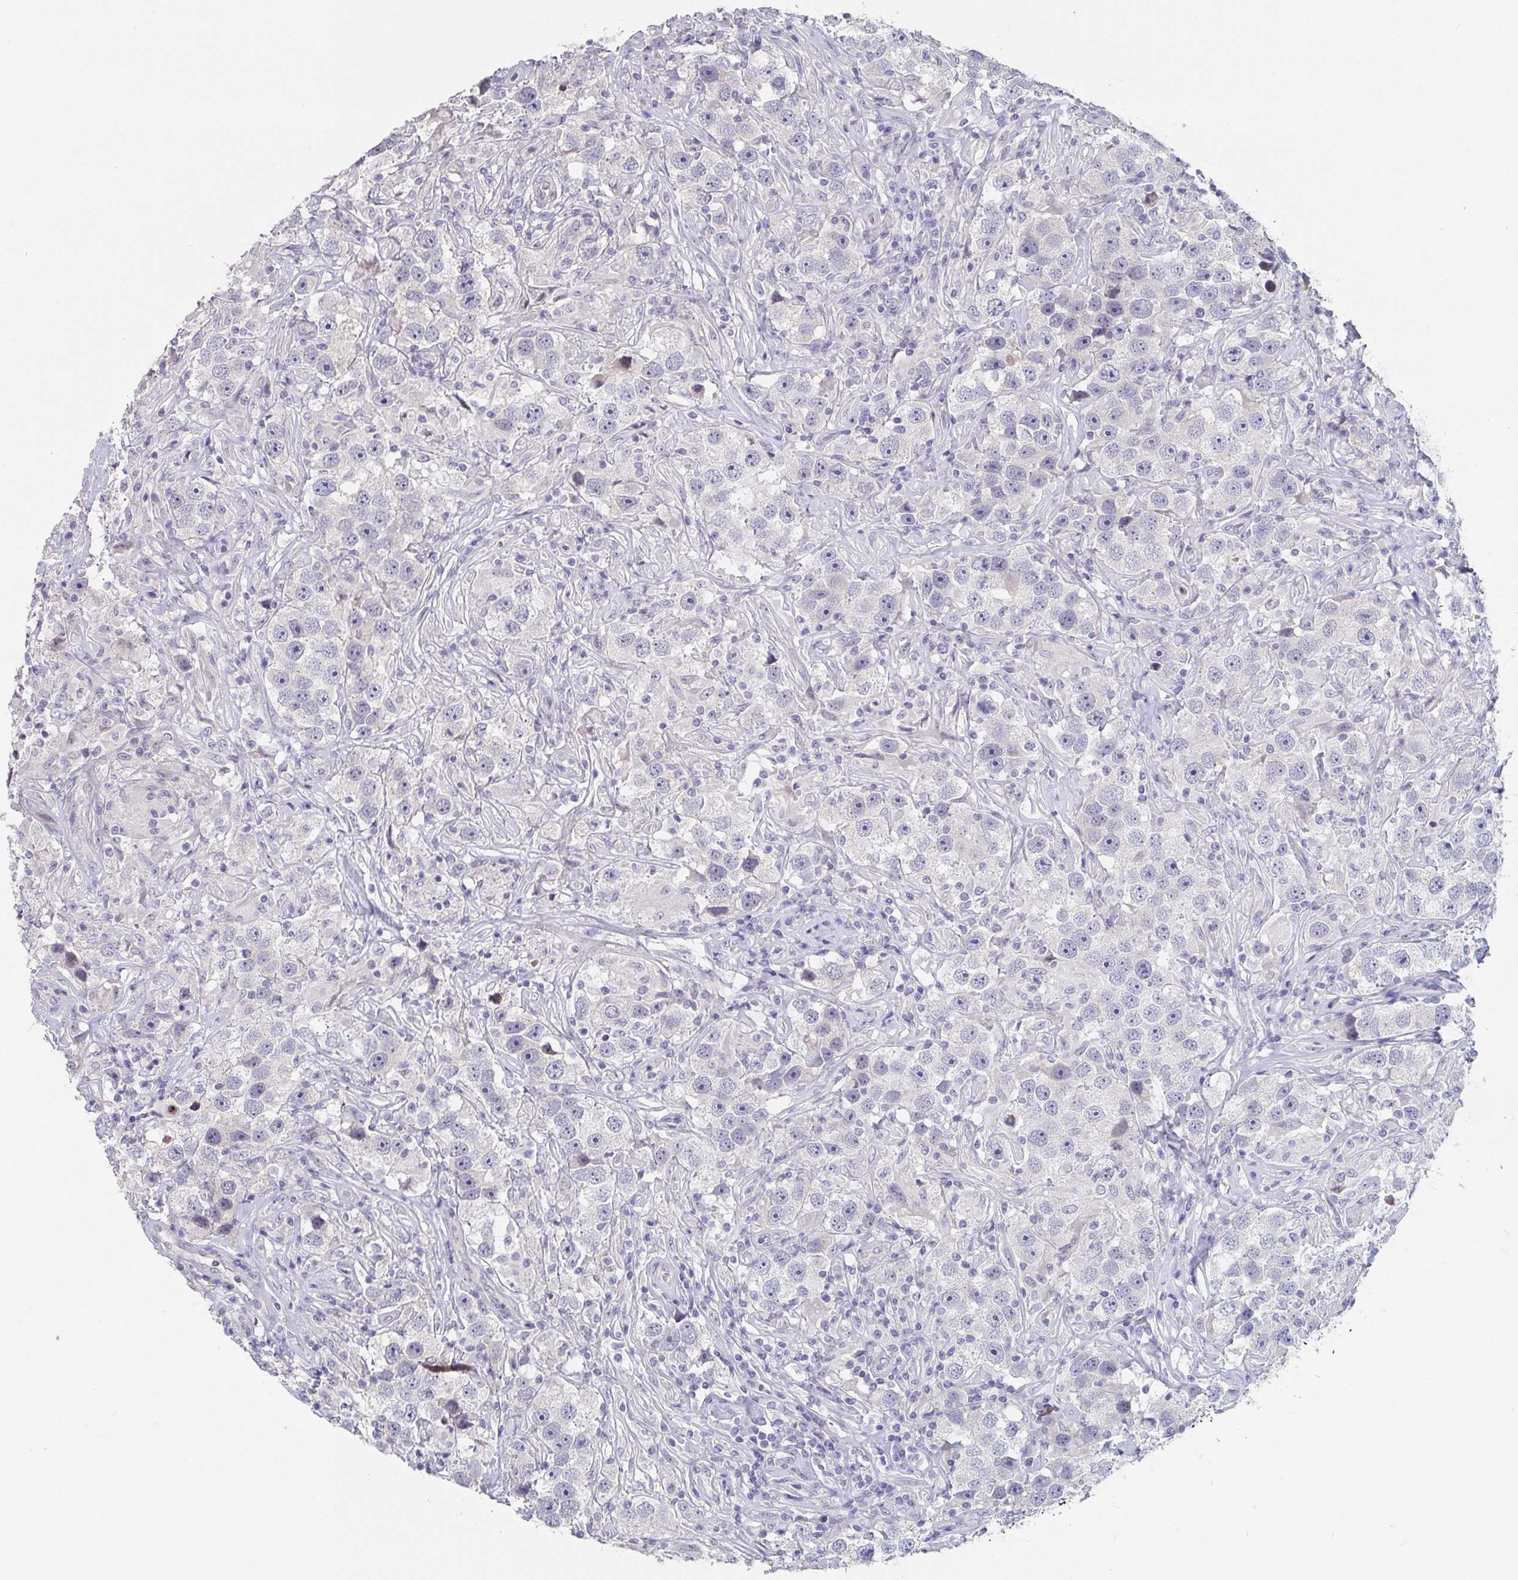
{"staining": {"intensity": "negative", "quantity": "none", "location": "none"}, "tissue": "testis cancer", "cell_type": "Tumor cells", "image_type": "cancer", "snomed": [{"axis": "morphology", "description": "Seminoma, NOS"}, {"axis": "topography", "description": "Testis"}], "caption": "There is no significant expression in tumor cells of testis seminoma. (Immunohistochemistry, brightfield microscopy, high magnification).", "gene": "FAM156B", "patient": {"sex": "male", "age": 49}}